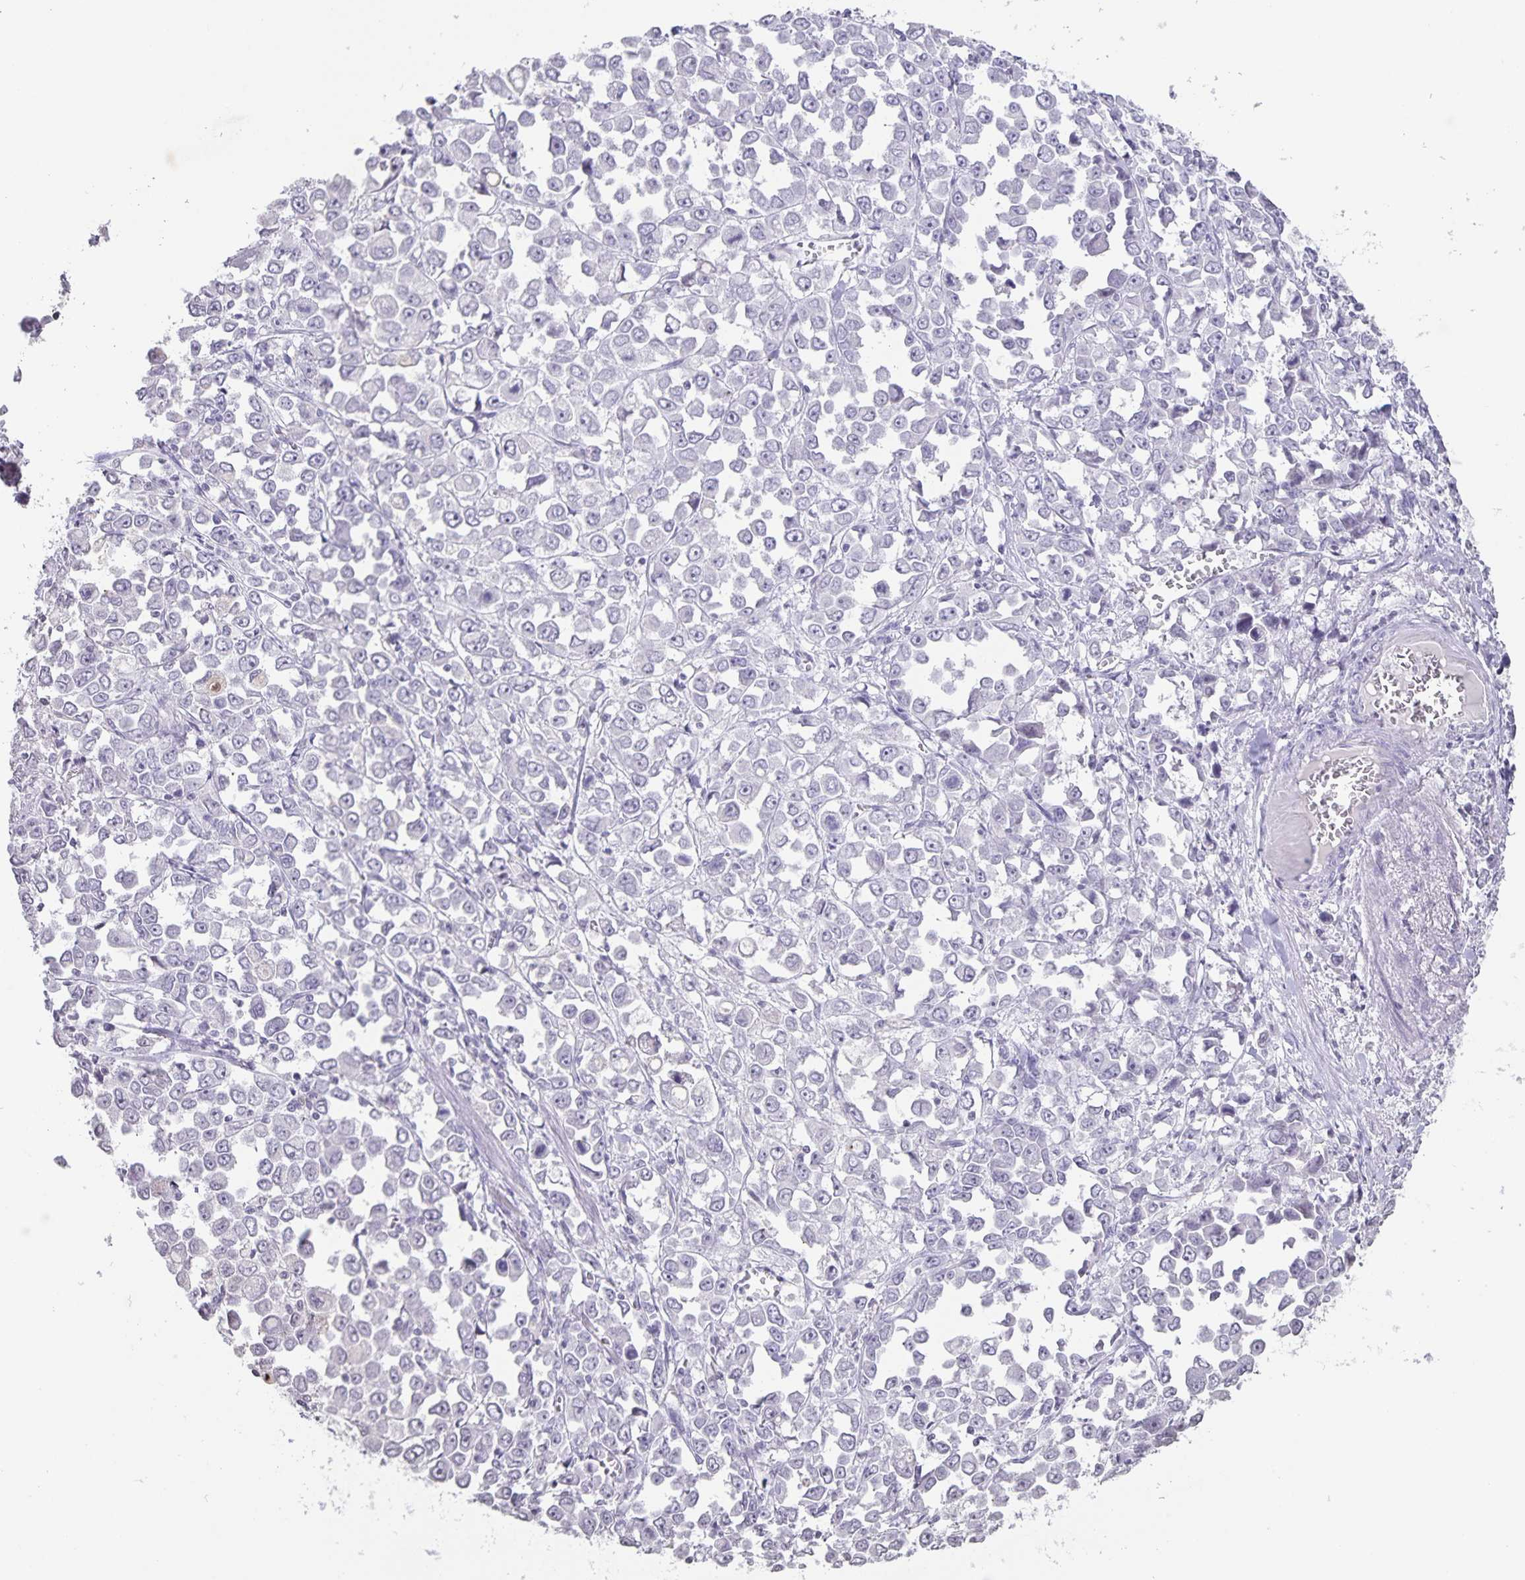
{"staining": {"intensity": "negative", "quantity": "none", "location": "none"}, "tissue": "stomach cancer", "cell_type": "Tumor cells", "image_type": "cancer", "snomed": [{"axis": "morphology", "description": "Adenocarcinoma, NOS"}, {"axis": "topography", "description": "Stomach, upper"}], "caption": "Histopathology image shows no protein expression in tumor cells of stomach cancer tissue. (DAB IHC visualized using brightfield microscopy, high magnification).", "gene": "AQP4", "patient": {"sex": "male", "age": 70}}